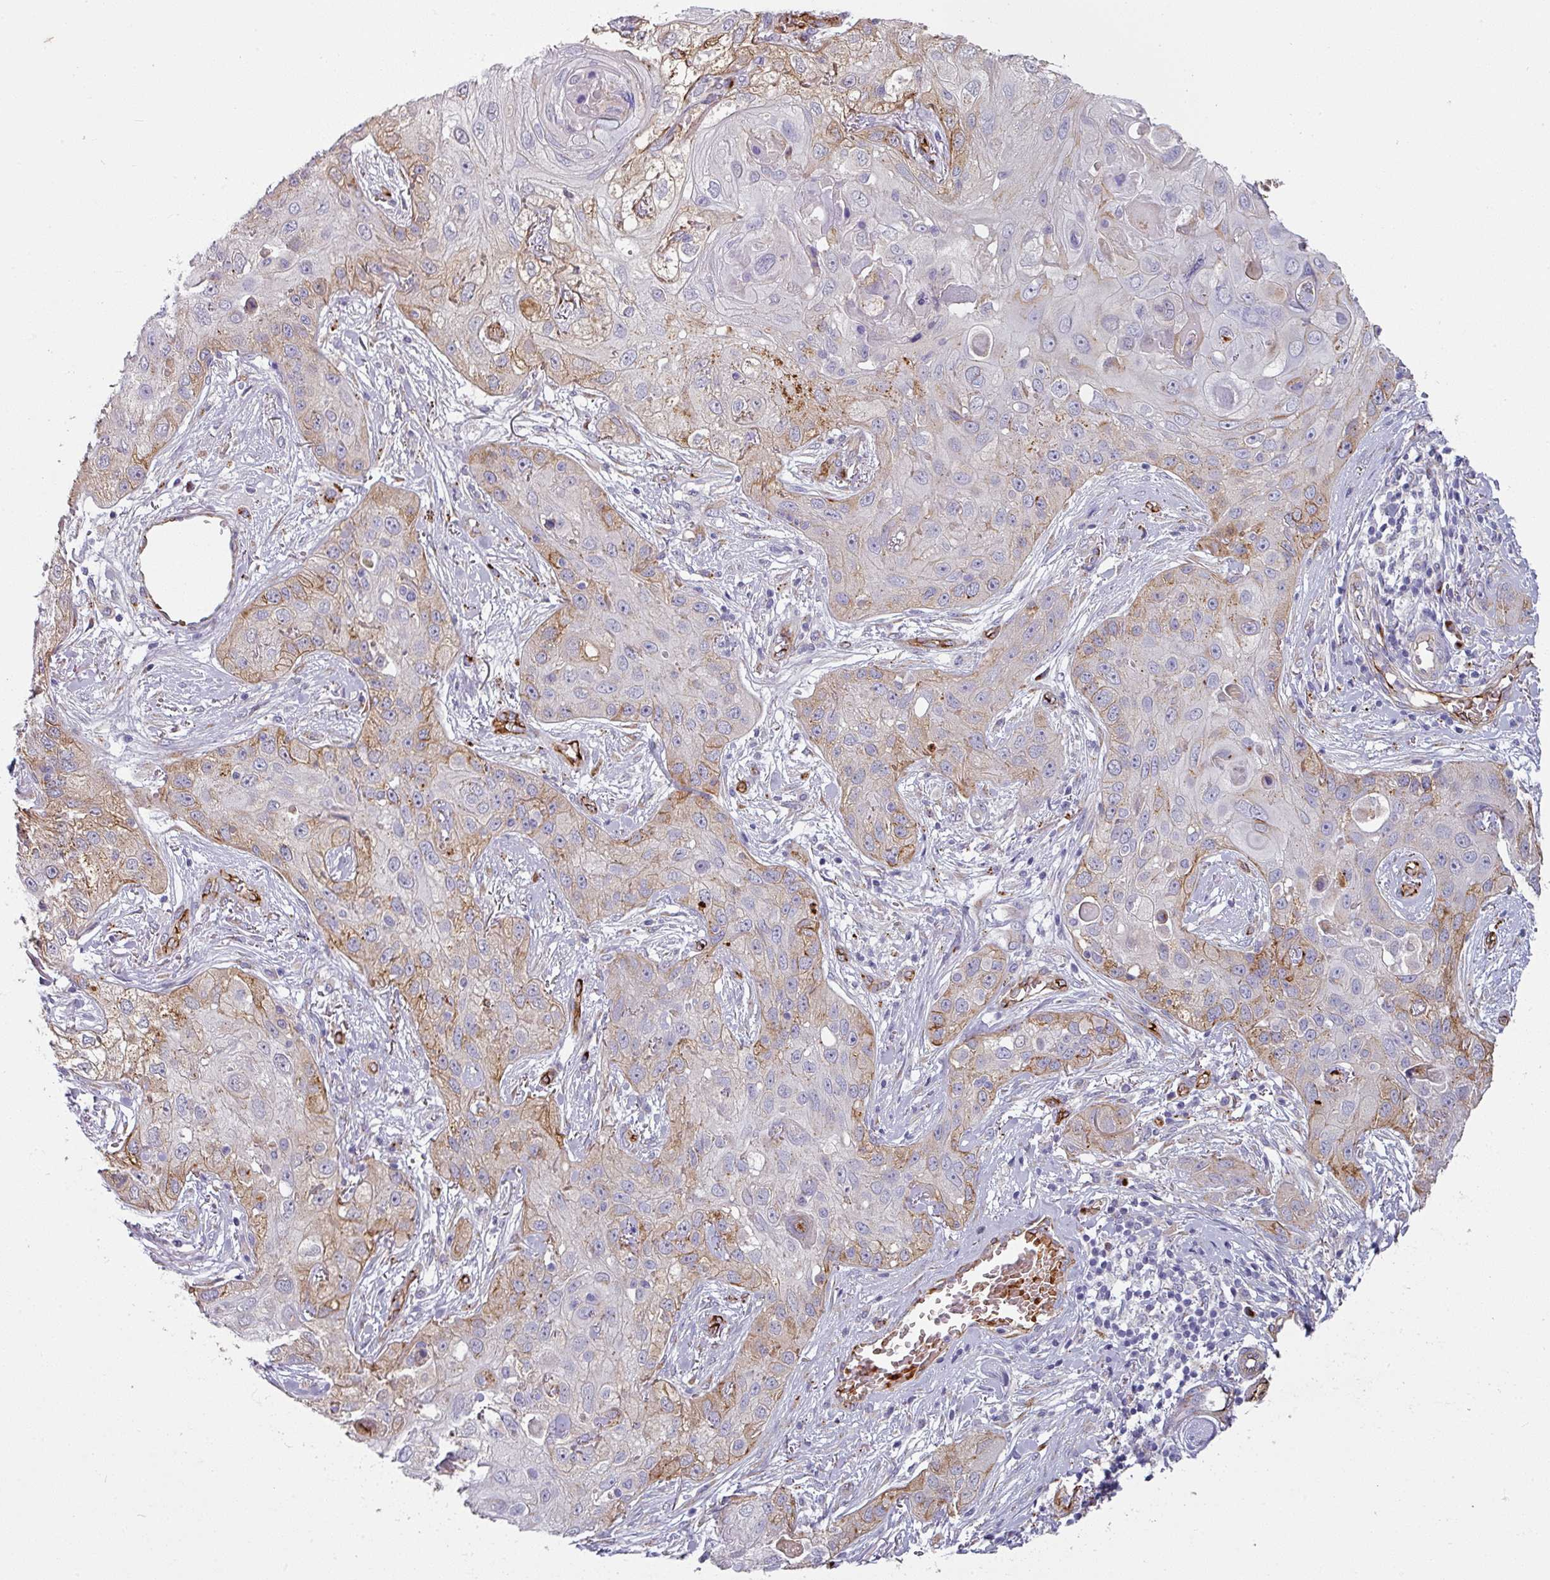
{"staining": {"intensity": "moderate", "quantity": "<25%", "location": "cytoplasmic/membranous"}, "tissue": "skin cancer", "cell_type": "Tumor cells", "image_type": "cancer", "snomed": [{"axis": "morphology", "description": "Squamous cell carcinoma, NOS"}, {"axis": "topography", "description": "Skin"}, {"axis": "topography", "description": "Vulva"}], "caption": "Protein staining of skin squamous cell carcinoma tissue reveals moderate cytoplasmic/membranous staining in about <25% of tumor cells.", "gene": "PRODH2", "patient": {"sex": "female", "age": 86}}